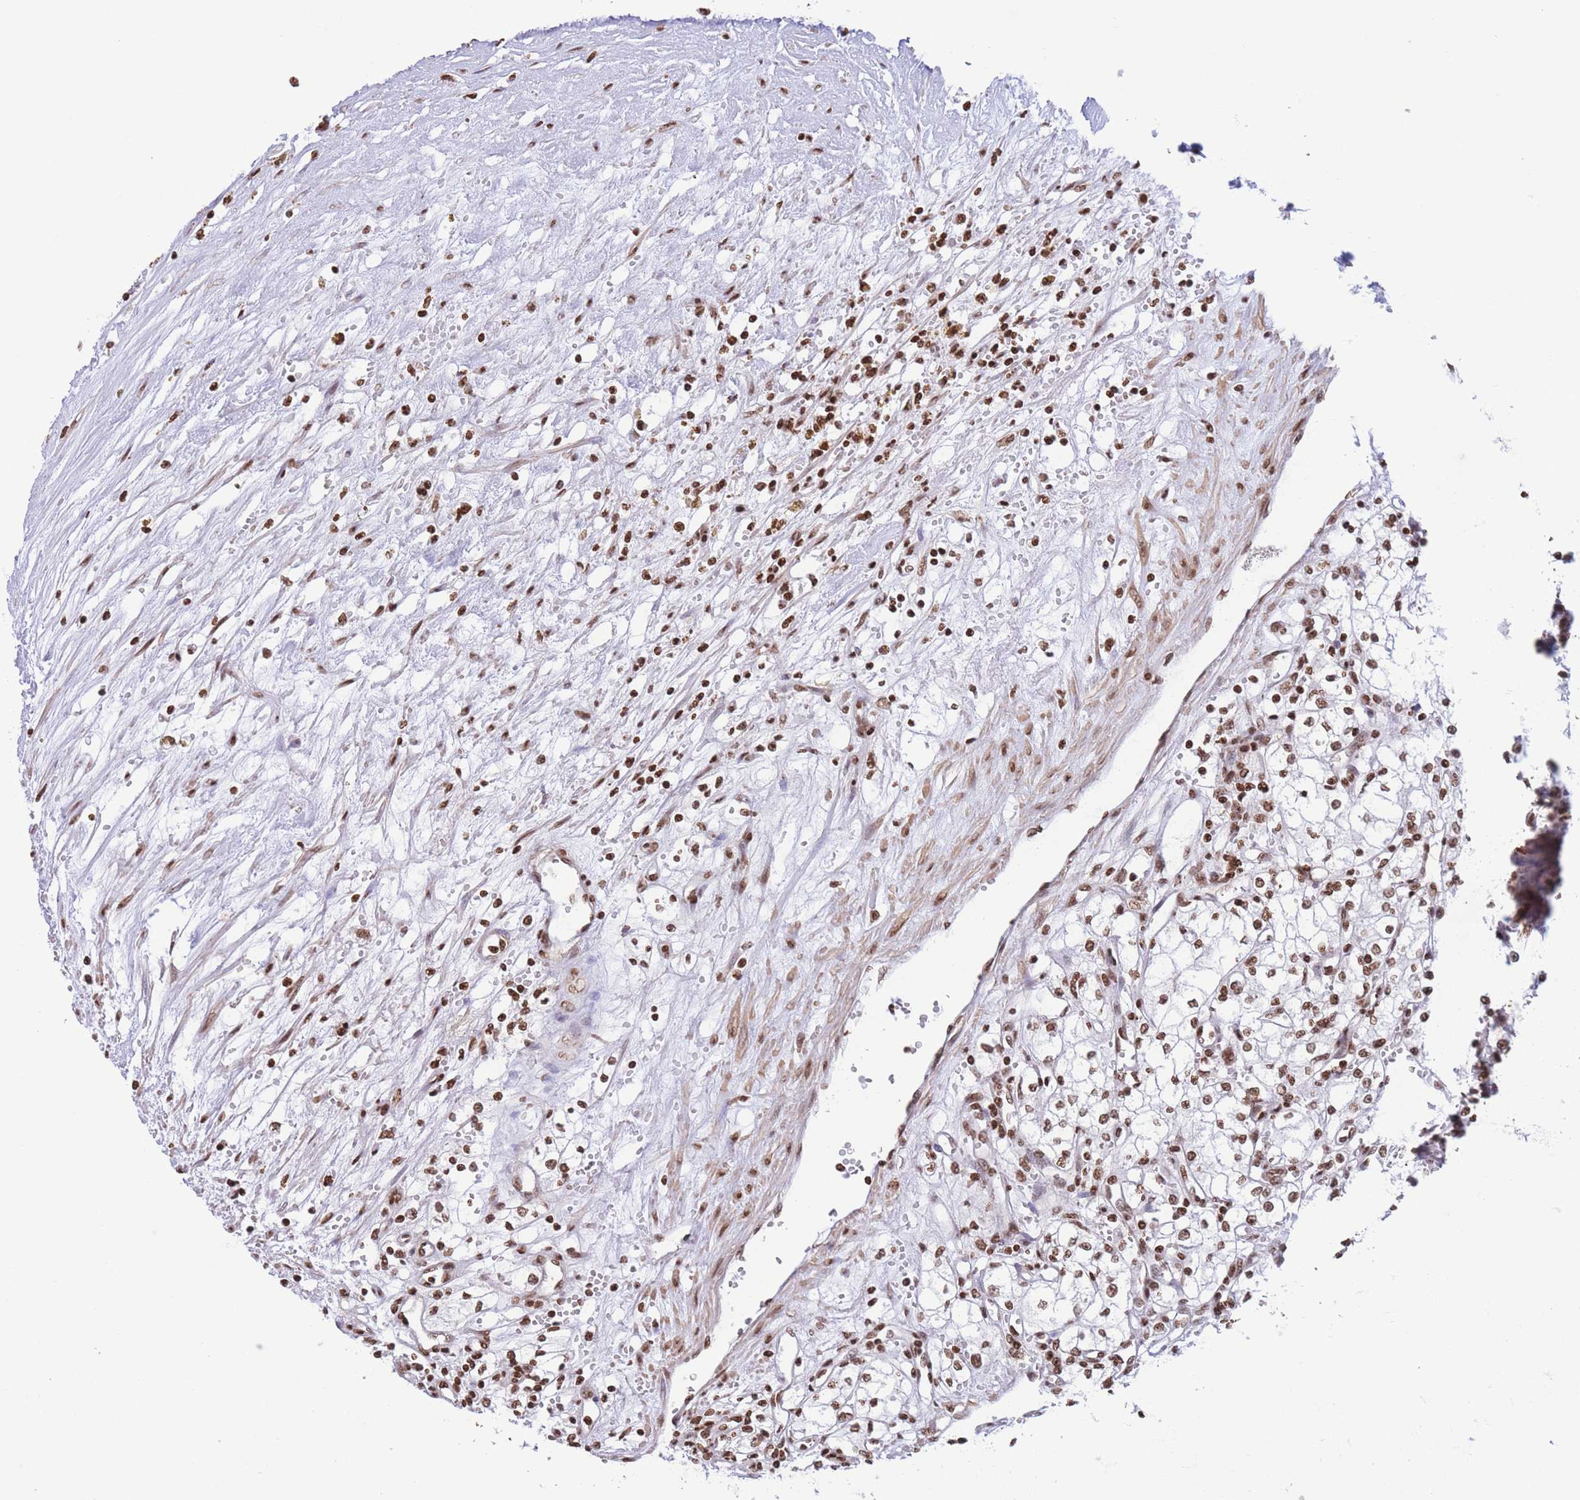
{"staining": {"intensity": "strong", "quantity": ">75%", "location": "nuclear"}, "tissue": "renal cancer", "cell_type": "Tumor cells", "image_type": "cancer", "snomed": [{"axis": "morphology", "description": "Adenocarcinoma, NOS"}, {"axis": "topography", "description": "Kidney"}], "caption": "This is an image of immunohistochemistry staining of adenocarcinoma (renal), which shows strong expression in the nuclear of tumor cells.", "gene": "H2BC11", "patient": {"sex": "male", "age": 59}}